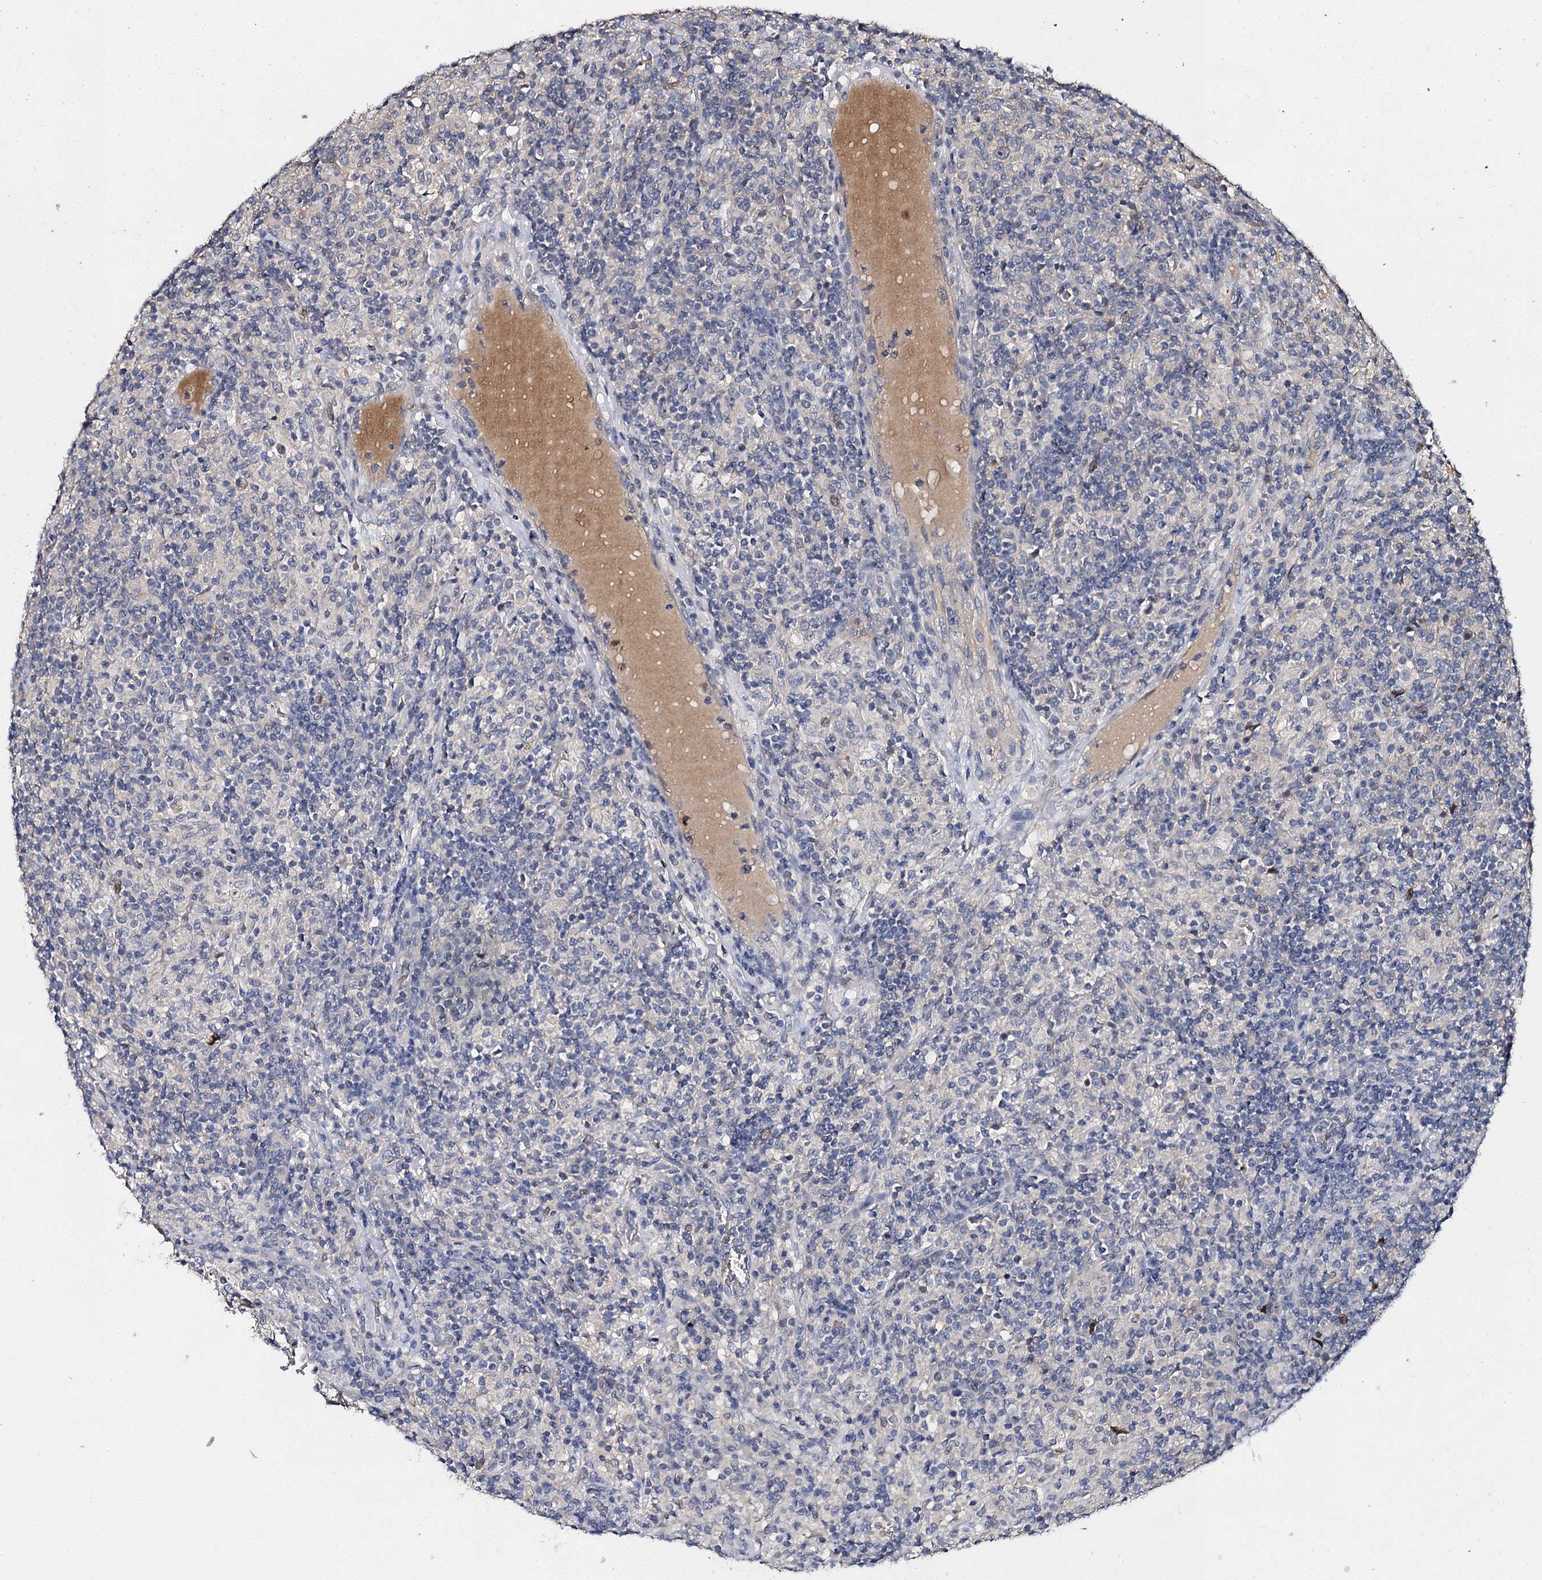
{"staining": {"intensity": "negative", "quantity": "none", "location": "none"}, "tissue": "lymphoma", "cell_type": "Tumor cells", "image_type": "cancer", "snomed": [{"axis": "morphology", "description": "Hodgkin's disease, NOS"}, {"axis": "topography", "description": "Lymph node"}], "caption": "Immunohistochemical staining of human Hodgkin's disease displays no significant staining in tumor cells.", "gene": "SLC11A2", "patient": {"sex": "male", "age": 70}}